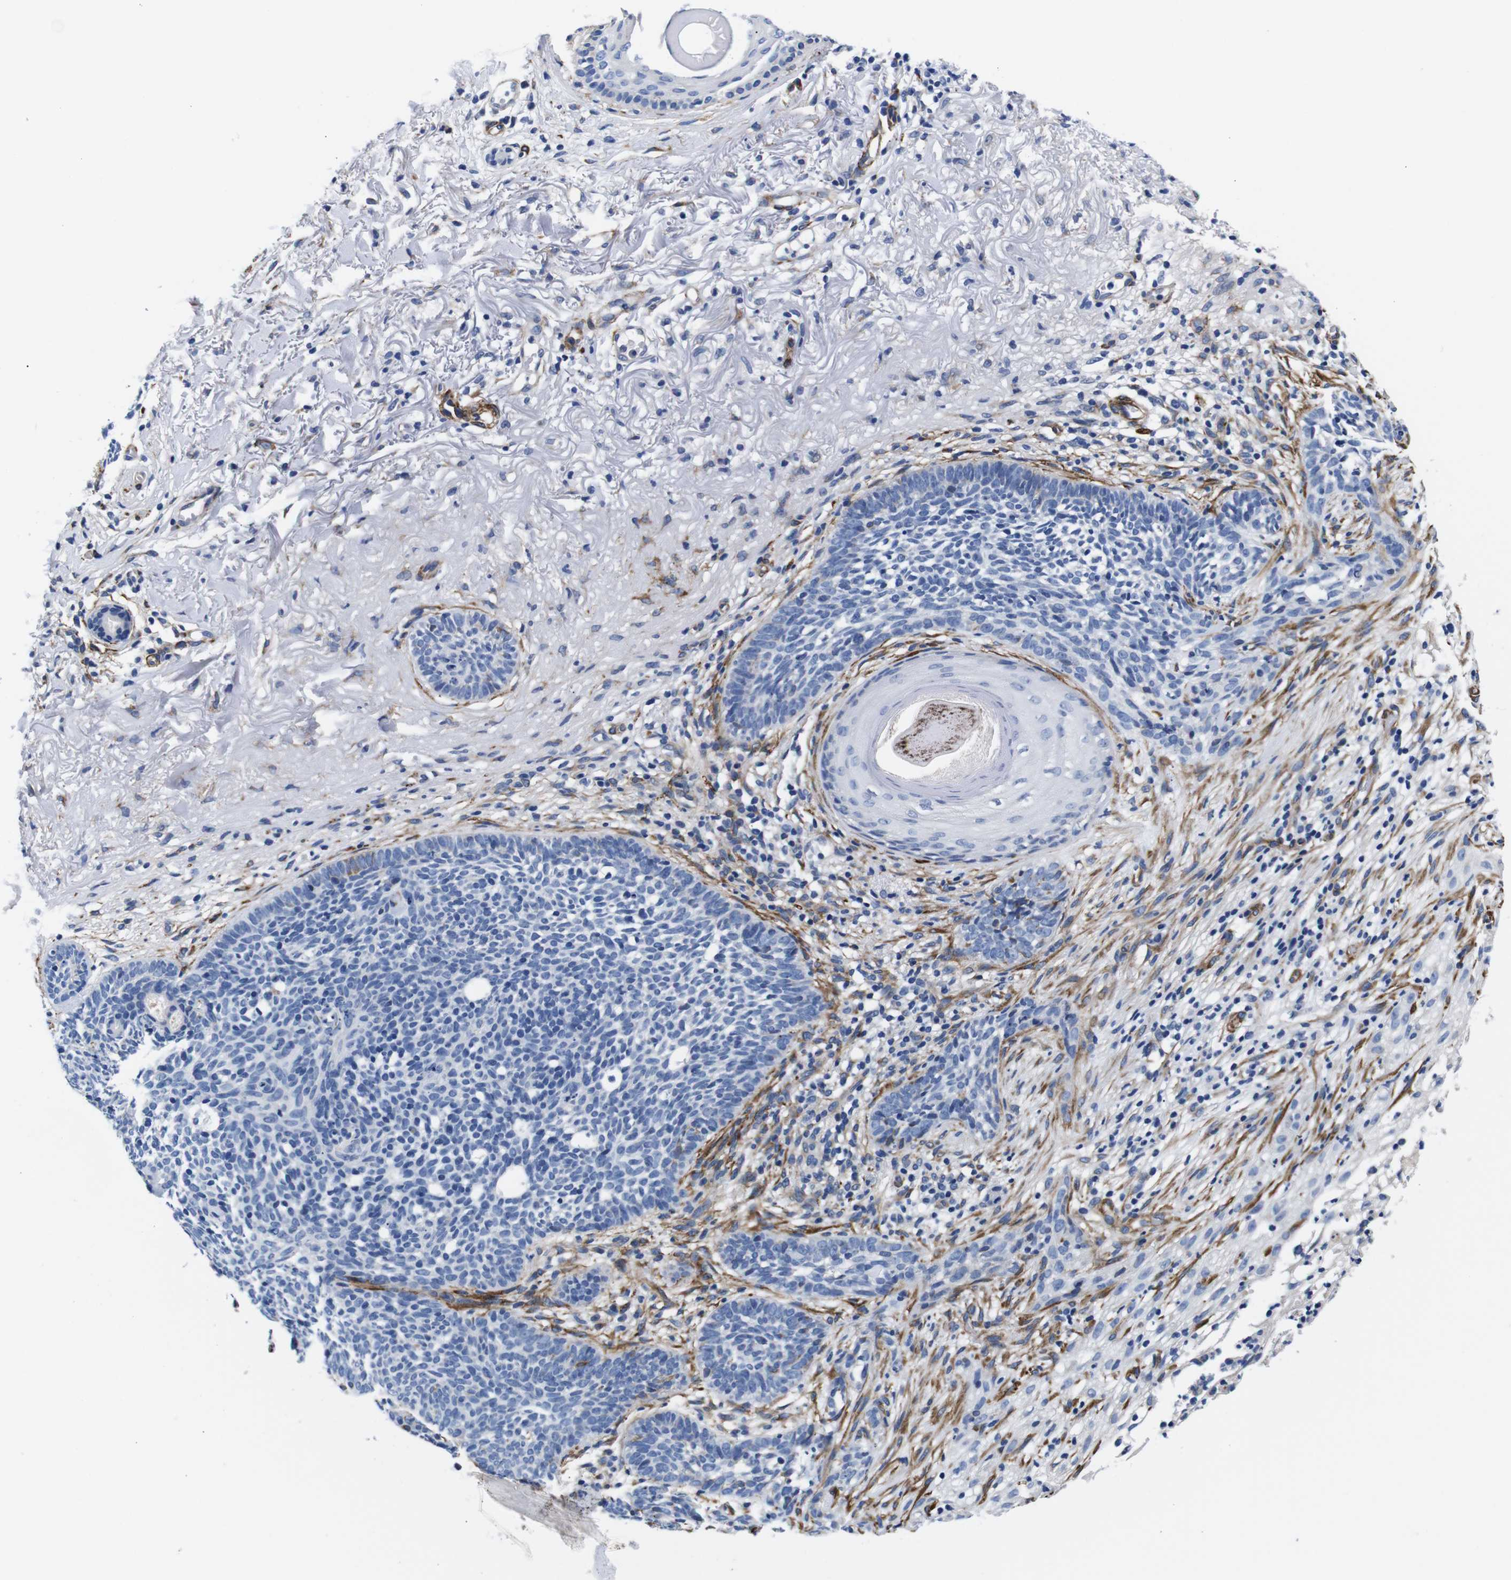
{"staining": {"intensity": "negative", "quantity": "none", "location": "none"}, "tissue": "skin cancer", "cell_type": "Tumor cells", "image_type": "cancer", "snomed": [{"axis": "morphology", "description": "Basal cell carcinoma"}, {"axis": "topography", "description": "Skin"}], "caption": "DAB immunohistochemical staining of human basal cell carcinoma (skin) shows no significant positivity in tumor cells.", "gene": "LRIG1", "patient": {"sex": "female", "age": 70}}